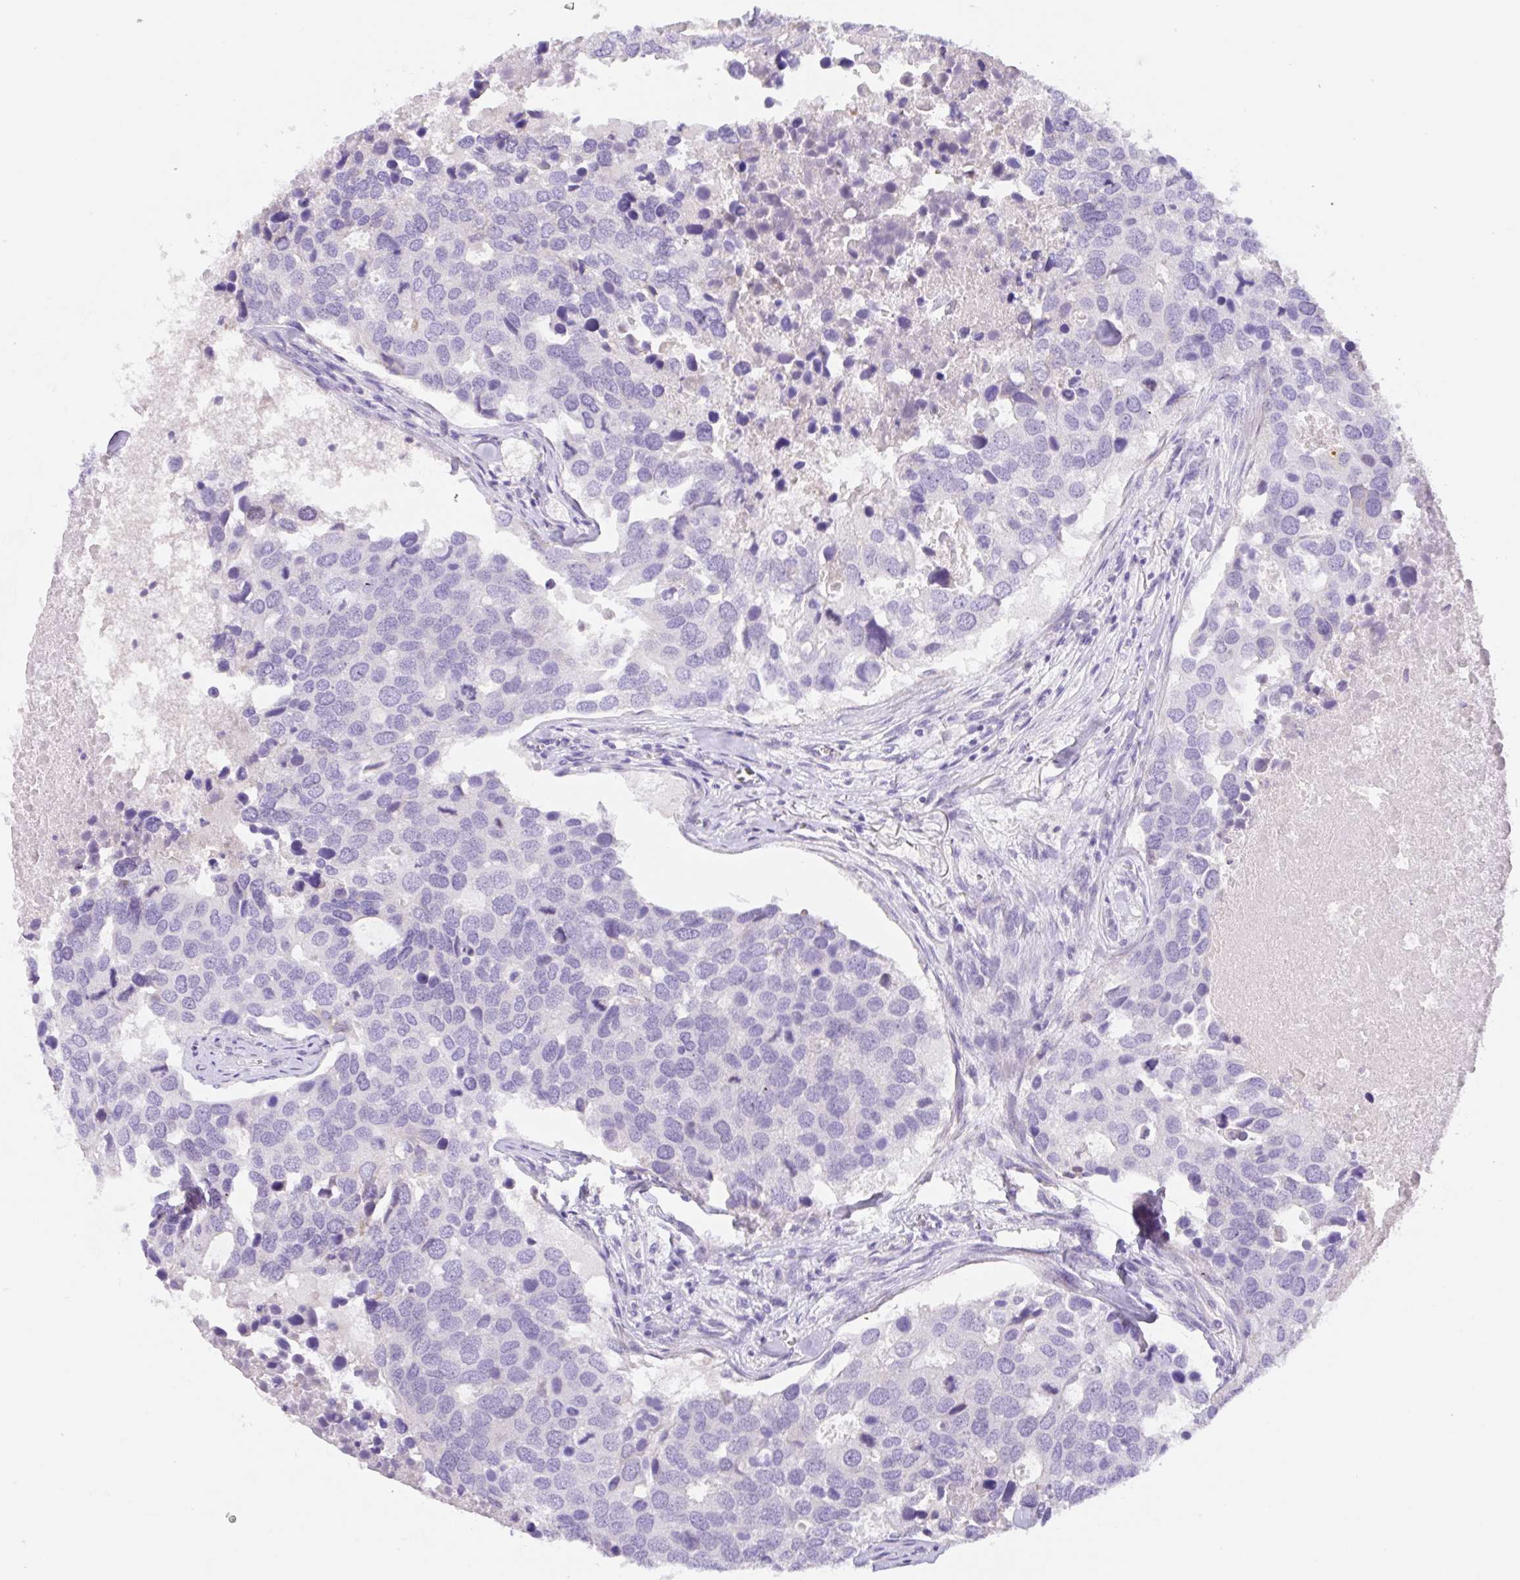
{"staining": {"intensity": "negative", "quantity": "none", "location": "none"}, "tissue": "breast cancer", "cell_type": "Tumor cells", "image_type": "cancer", "snomed": [{"axis": "morphology", "description": "Duct carcinoma"}, {"axis": "topography", "description": "Breast"}], "caption": "Tumor cells show no significant staining in breast cancer.", "gene": "KLK8", "patient": {"sex": "female", "age": 83}}